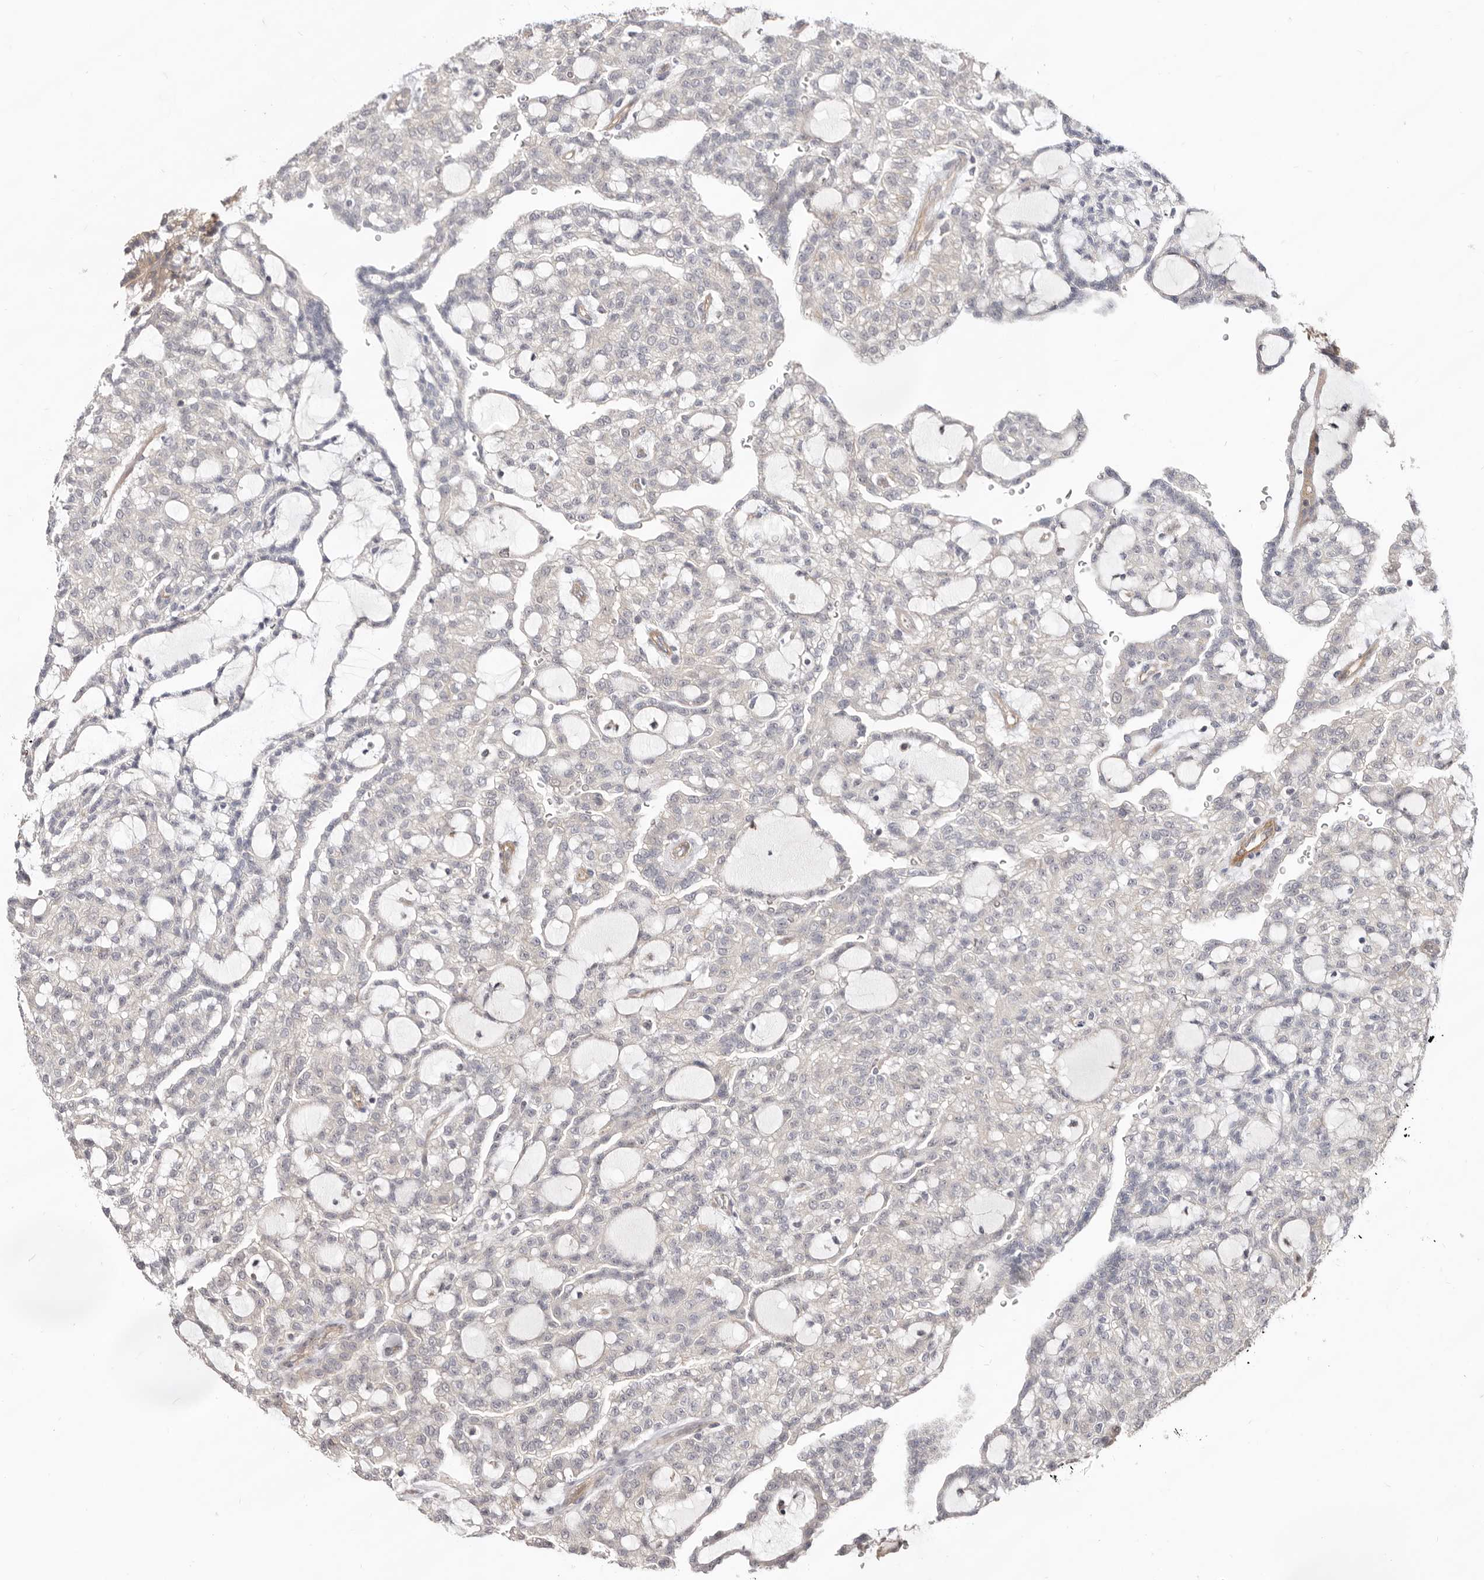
{"staining": {"intensity": "negative", "quantity": "none", "location": "none"}, "tissue": "renal cancer", "cell_type": "Tumor cells", "image_type": "cancer", "snomed": [{"axis": "morphology", "description": "Adenocarcinoma, NOS"}, {"axis": "topography", "description": "Kidney"}], "caption": "Renal cancer stained for a protein using immunohistochemistry reveals no staining tumor cells.", "gene": "GPATCH4", "patient": {"sex": "male", "age": 63}}